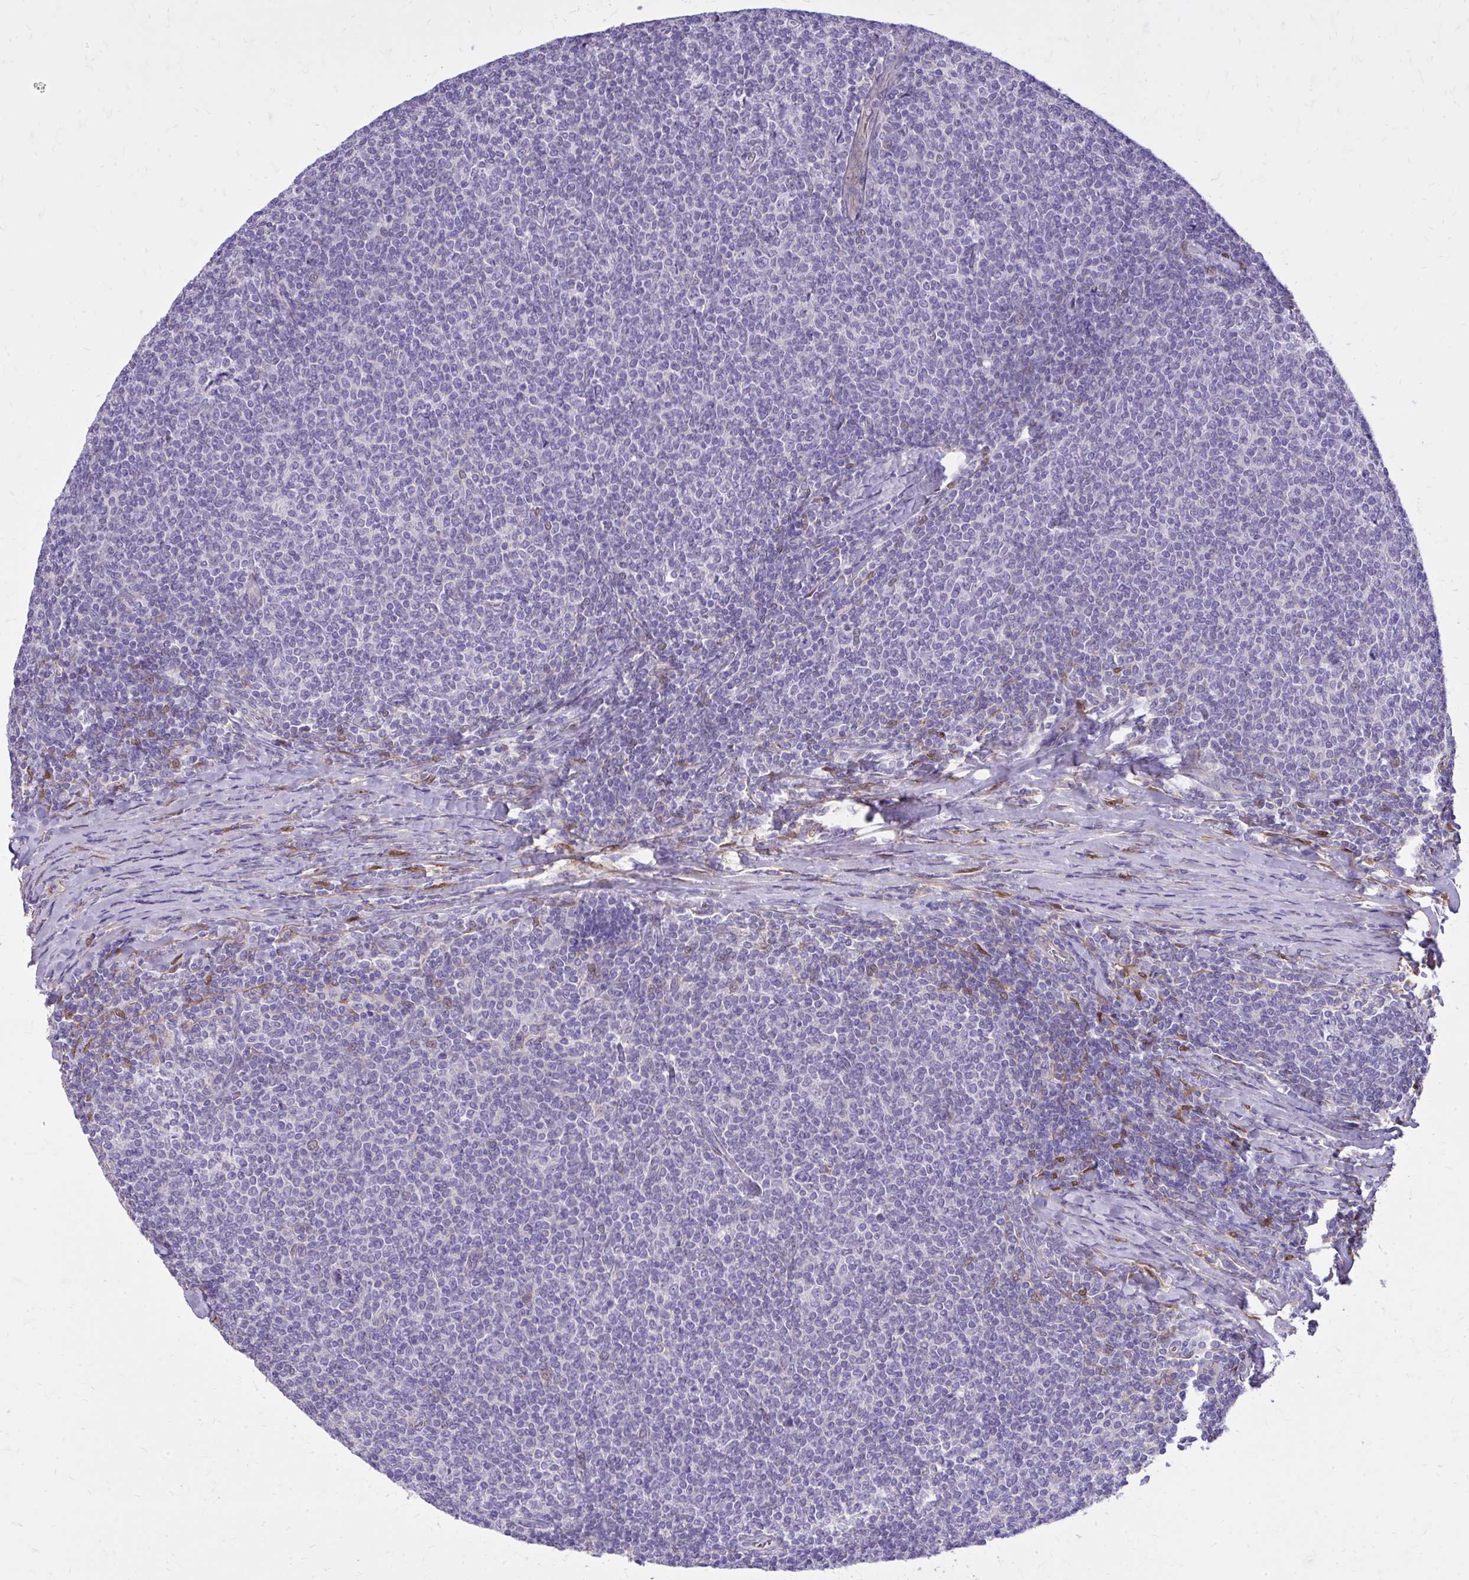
{"staining": {"intensity": "negative", "quantity": "none", "location": "none"}, "tissue": "lymphoma", "cell_type": "Tumor cells", "image_type": "cancer", "snomed": [{"axis": "morphology", "description": "Malignant lymphoma, non-Hodgkin's type, Low grade"}, {"axis": "topography", "description": "Lymph node"}], "caption": "Tumor cells show no significant positivity in lymphoma. The staining was performed using DAB to visualize the protein expression in brown, while the nuclei were stained in blue with hematoxylin (Magnification: 20x).", "gene": "NNMT", "patient": {"sex": "male", "age": 52}}